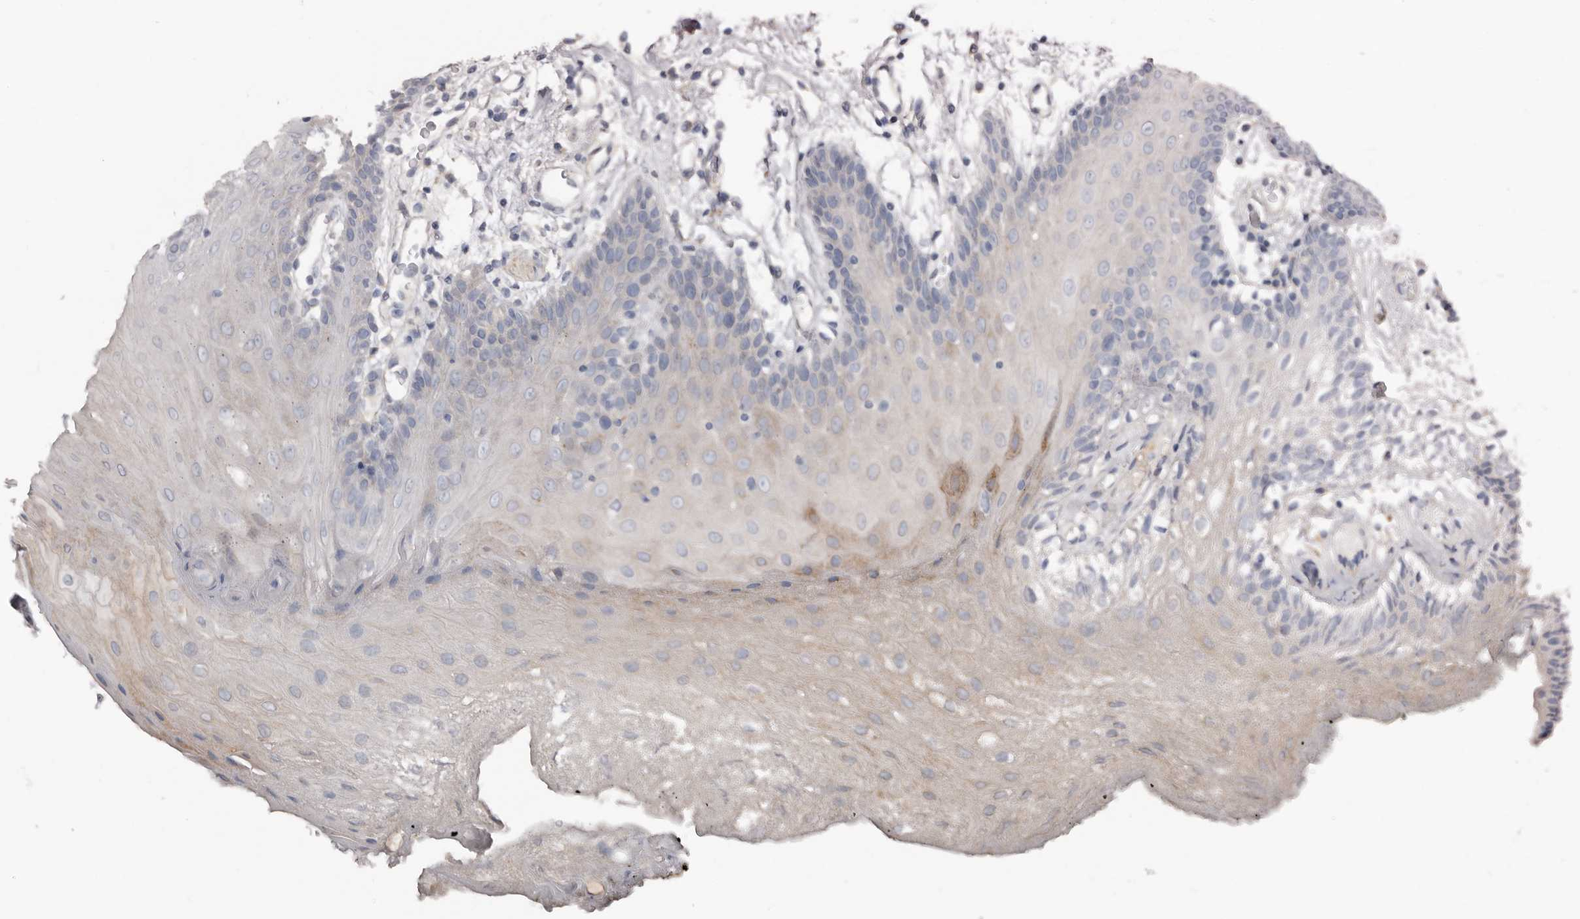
{"staining": {"intensity": "weak", "quantity": "<25%", "location": "cytoplasmic/membranous"}, "tissue": "oral mucosa", "cell_type": "Squamous epithelial cells", "image_type": "normal", "snomed": [{"axis": "morphology", "description": "Normal tissue, NOS"}, {"axis": "morphology", "description": "Squamous cell carcinoma, NOS"}, {"axis": "topography", "description": "Skeletal muscle"}, {"axis": "topography", "description": "Oral tissue"}, {"axis": "topography", "description": "Salivary gland"}, {"axis": "topography", "description": "Head-Neck"}], "caption": "Squamous epithelial cells show no significant protein expression in unremarkable oral mucosa.", "gene": "ZNF114", "patient": {"sex": "male", "age": 54}}